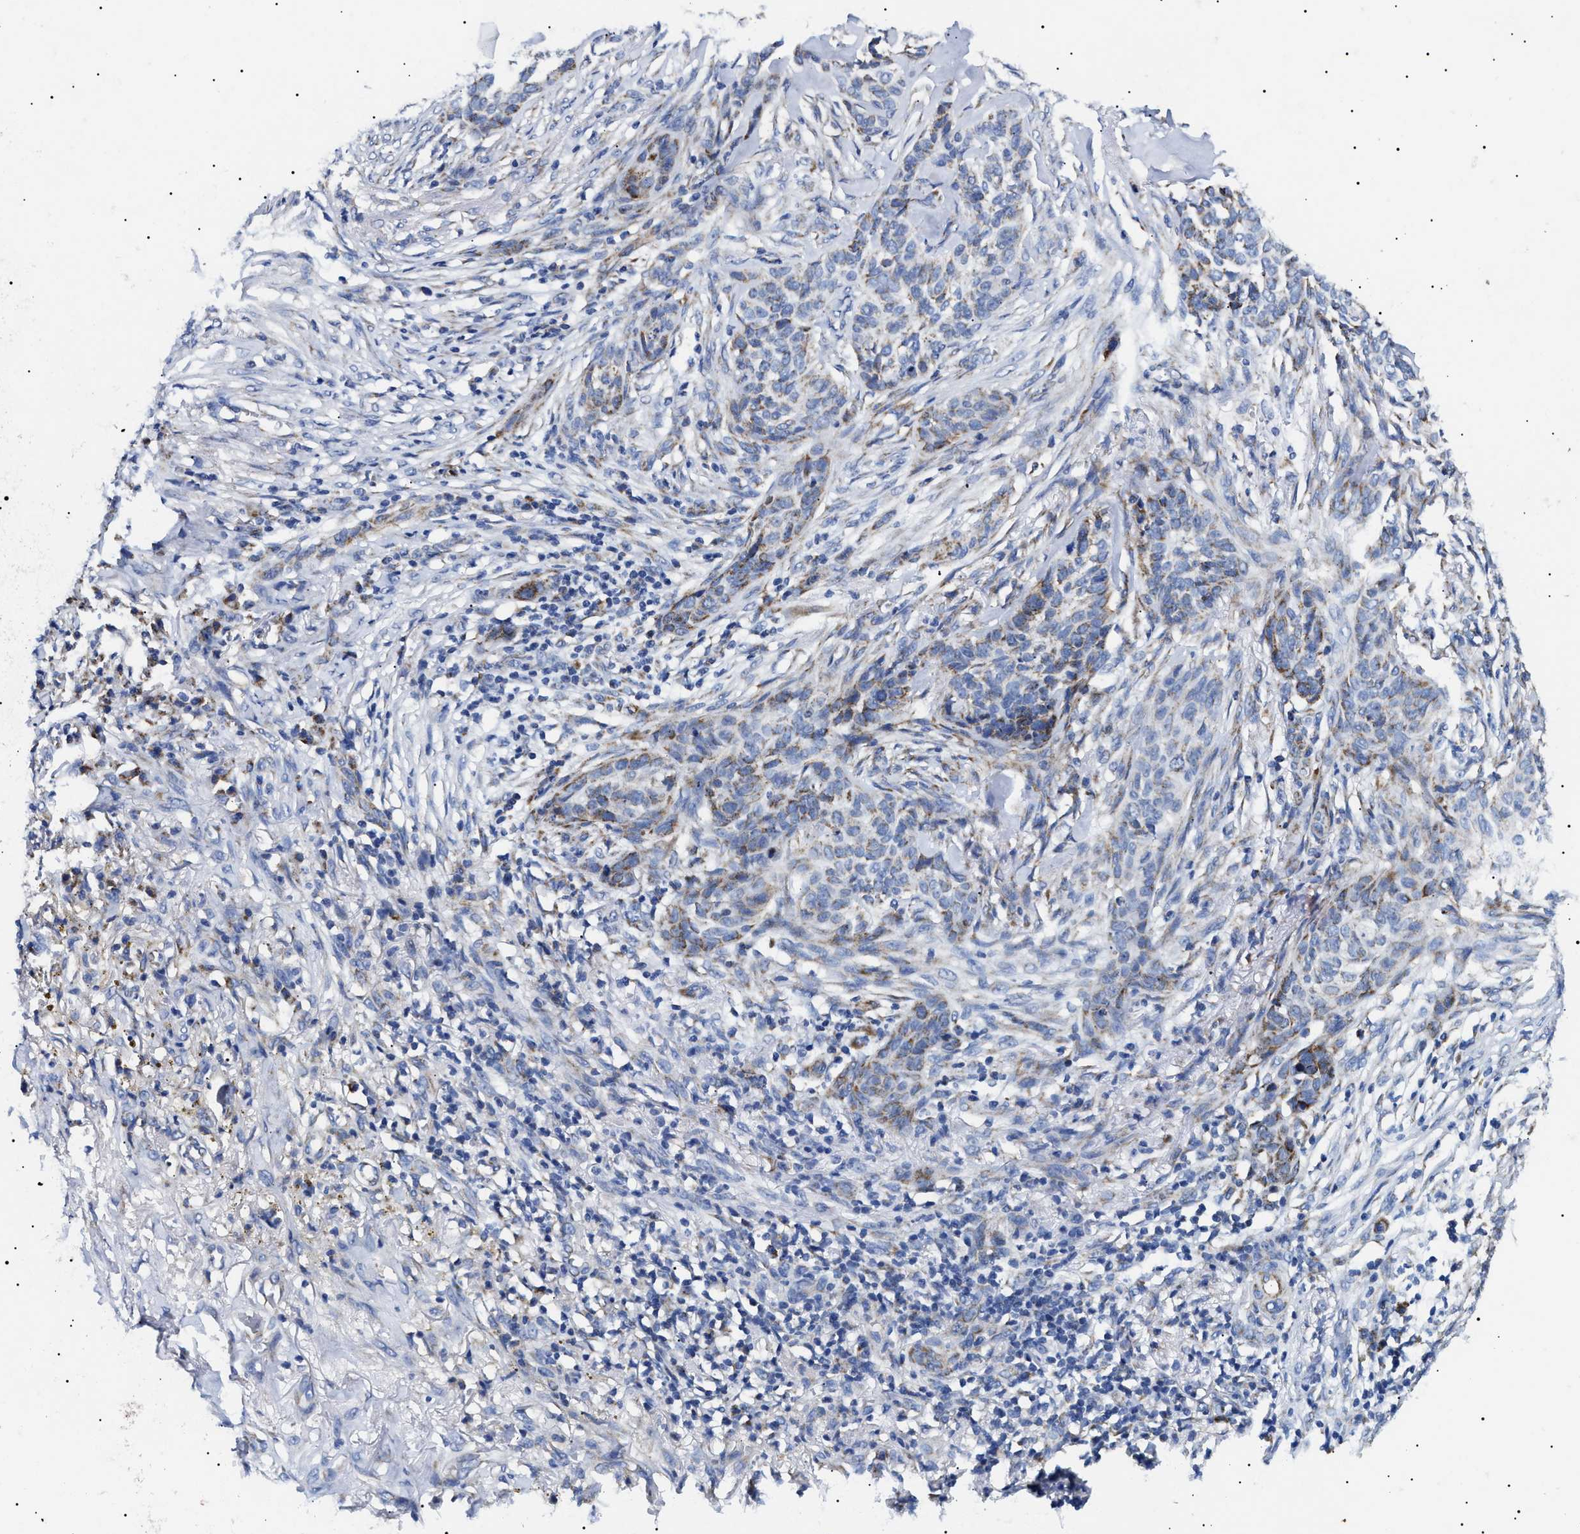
{"staining": {"intensity": "moderate", "quantity": "<25%", "location": "cytoplasmic/membranous"}, "tissue": "skin cancer", "cell_type": "Tumor cells", "image_type": "cancer", "snomed": [{"axis": "morphology", "description": "Basal cell carcinoma"}, {"axis": "topography", "description": "Skin"}], "caption": "This photomicrograph shows immunohistochemistry (IHC) staining of skin basal cell carcinoma, with low moderate cytoplasmic/membranous expression in about <25% of tumor cells.", "gene": "CHRDL2", "patient": {"sex": "male", "age": 85}}